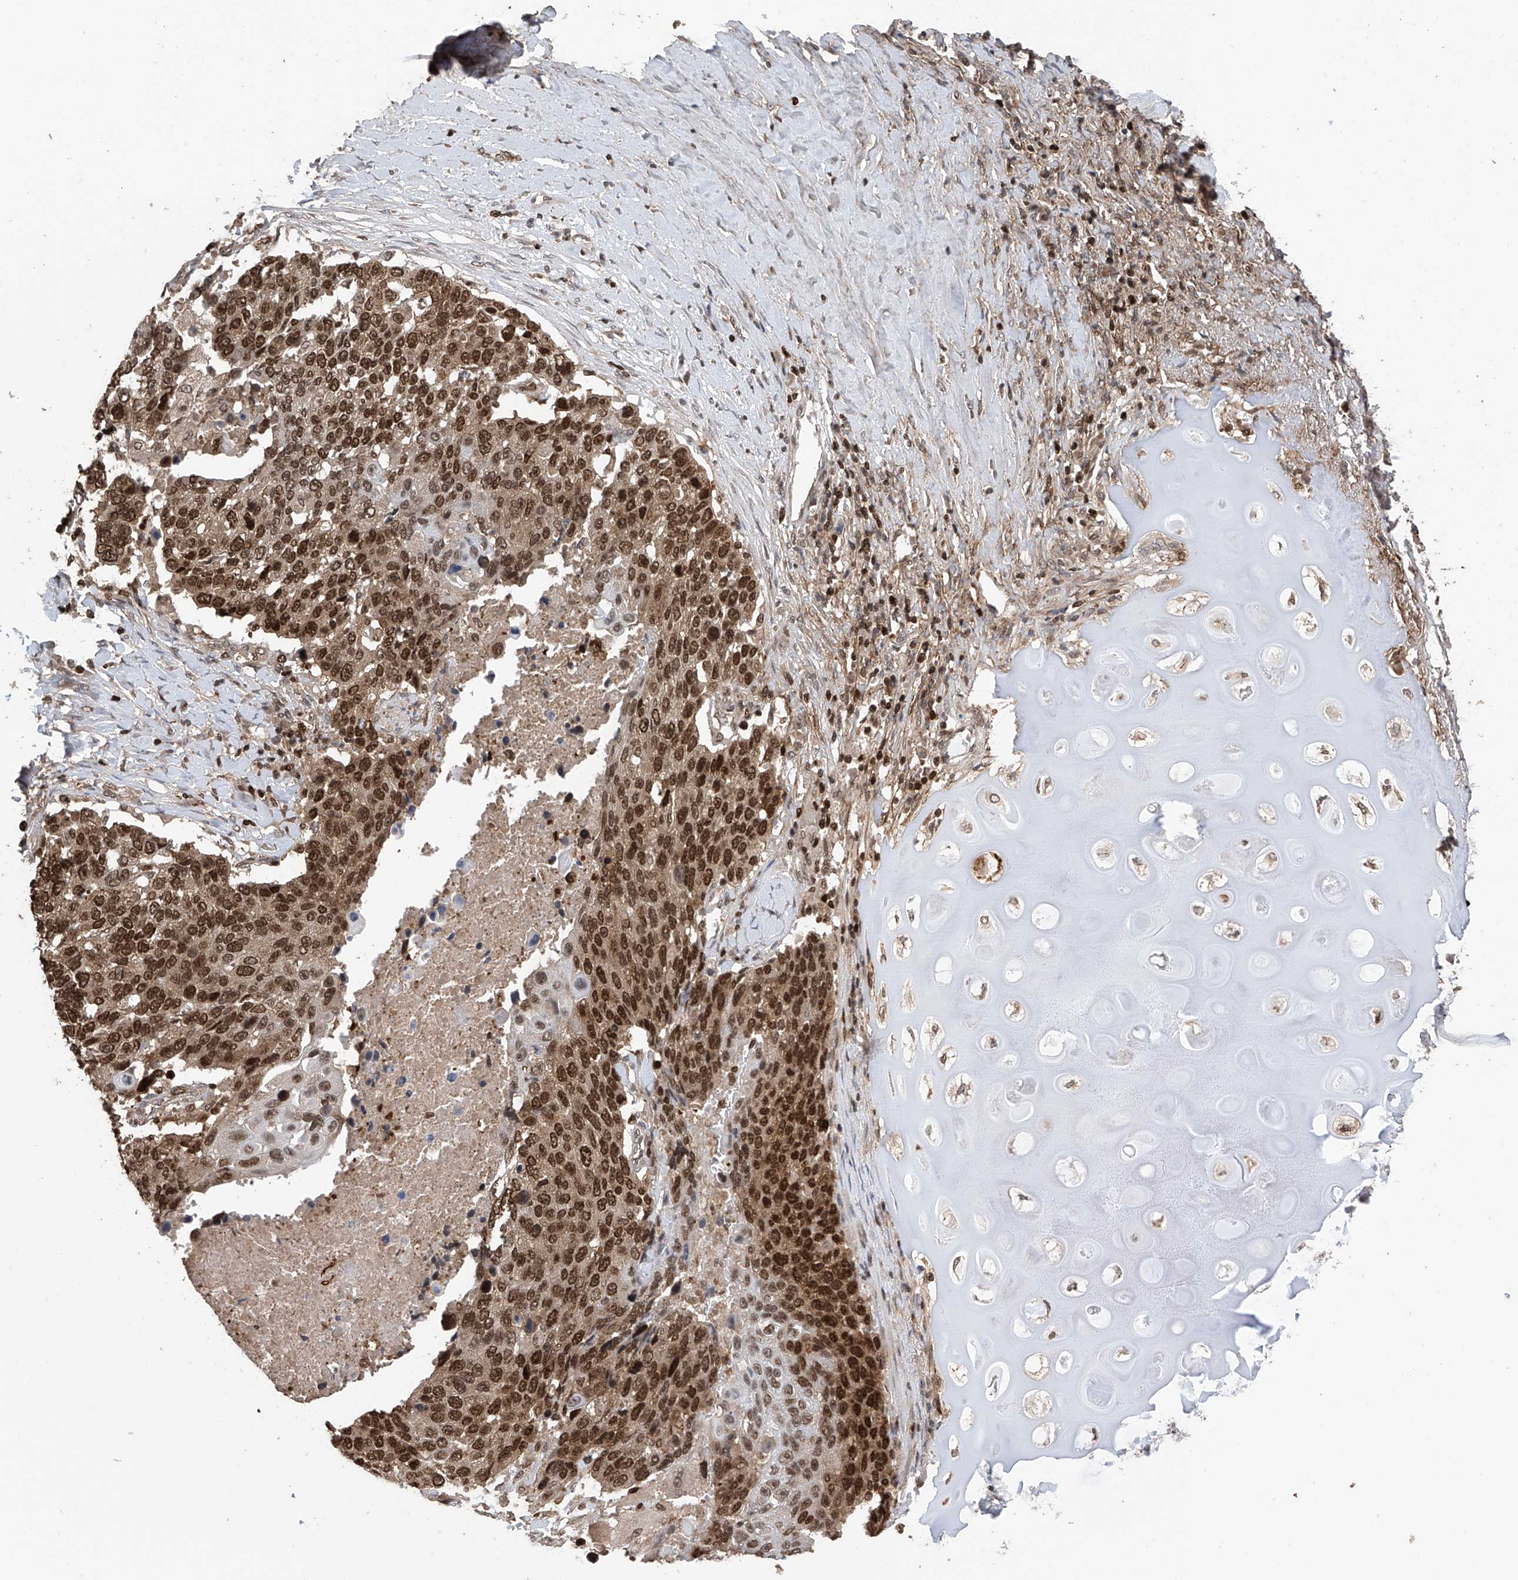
{"staining": {"intensity": "strong", "quantity": ">75%", "location": "nuclear"}, "tissue": "lung cancer", "cell_type": "Tumor cells", "image_type": "cancer", "snomed": [{"axis": "morphology", "description": "Squamous cell carcinoma, NOS"}, {"axis": "topography", "description": "Lung"}], "caption": "High-power microscopy captured an immunohistochemistry micrograph of squamous cell carcinoma (lung), revealing strong nuclear expression in approximately >75% of tumor cells. The protein of interest is shown in brown color, while the nuclei are stained blue.", "gene": "DNAJC9", "patient": {"sex": "male", "age": 66}}